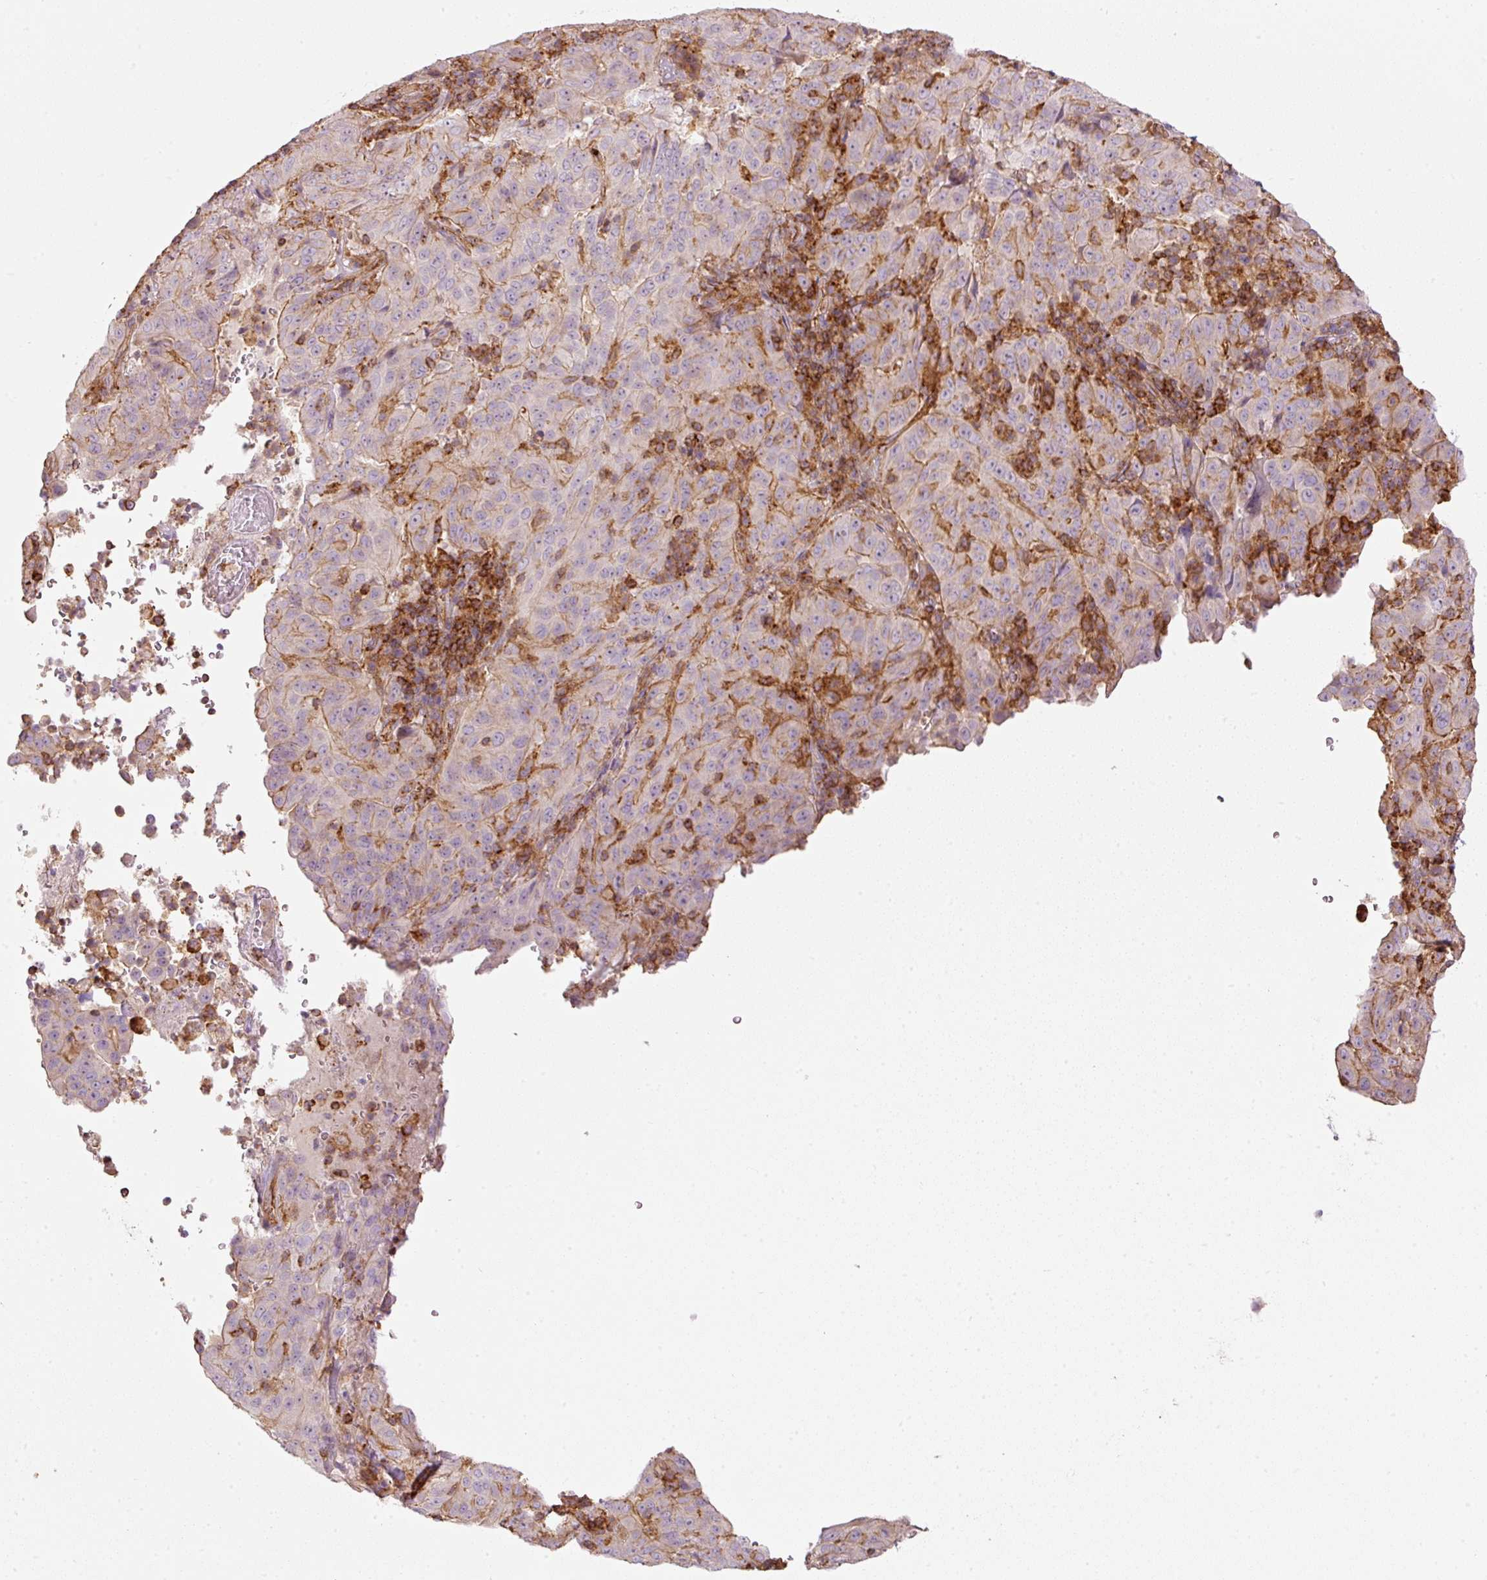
{"staining": {"intensity": "negative", "quantity": "none", "location": "none"}, "tissue": "pancreatic cancer", "cell_type": "Tumor cells", "image_type": "cancer", "snomed": [{"axis": "morphology", "description": "Adenocarcinoma, NOS"}, {"axis": "topography", "description": "Pancreas"}], "caption": "Immunohistochemistry (IHC) histopathology image of human pancreatic adenocarcinoma stained for a protein (brown), which demonstrates no expression in tumor cells.", "gene": "SIPA1", "patient": {"sex": "male", "age": 63}}